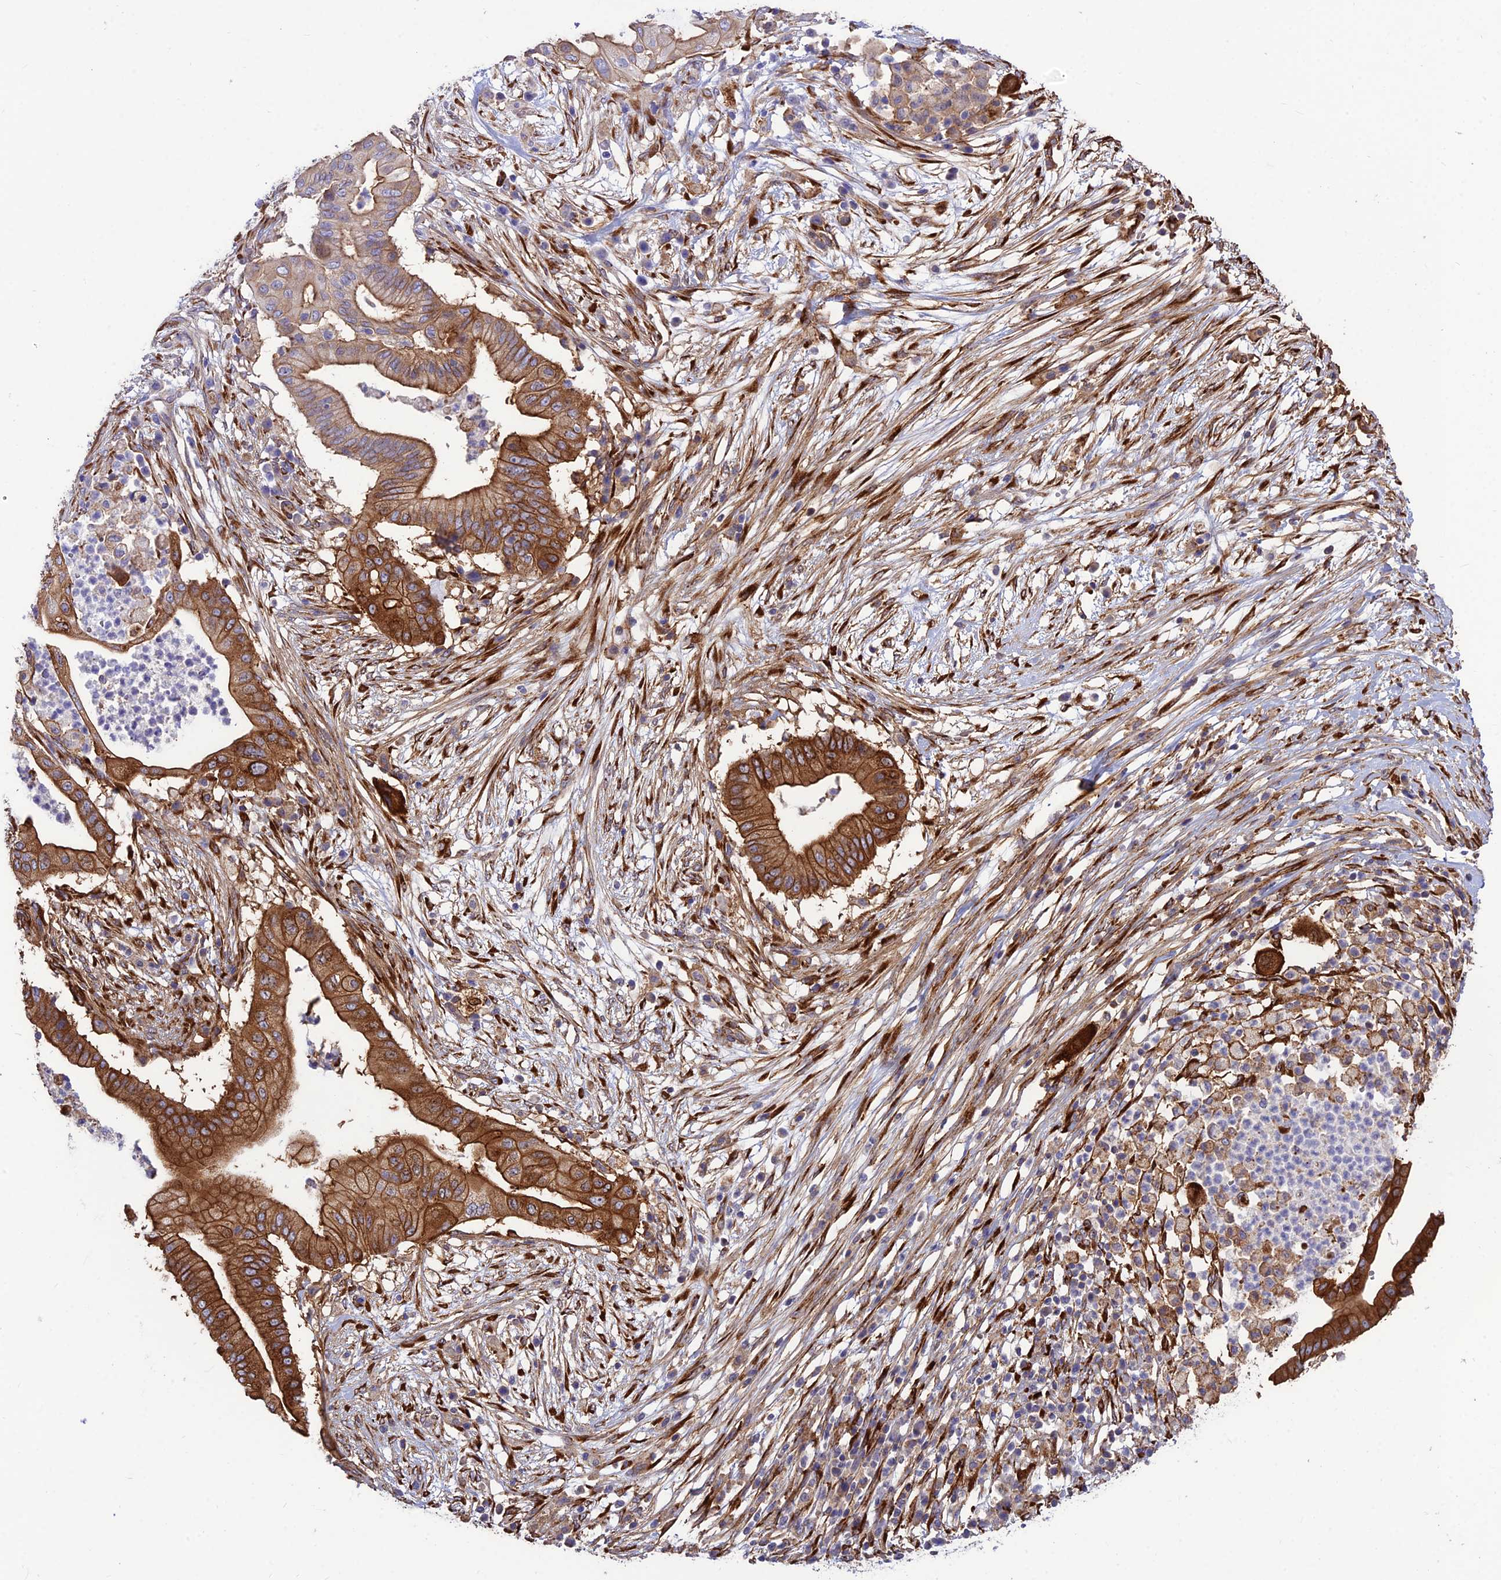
{"staining": {"intensity": "strong", "quantity": ">75%", "location": "cytoplasmic/membranous"}, "tissue": "pancreatic cancer", "cell_type": "Tumor cells", "image_type": "cancer", "snomed": [{"axis": "morphology", "description": "Adenocarcinoma, NOS"}, {"axis": "topography", "description": "Pancreas"}], "caption": "A histopathology image of pancreatic cancer (adenocarcinoma) stained for a protein demonstrates strong cytoplasmic/membranous brown staining in tumor cells.", "gene": "CRTAP", "patient": {"sex": "male", "age": 68}}